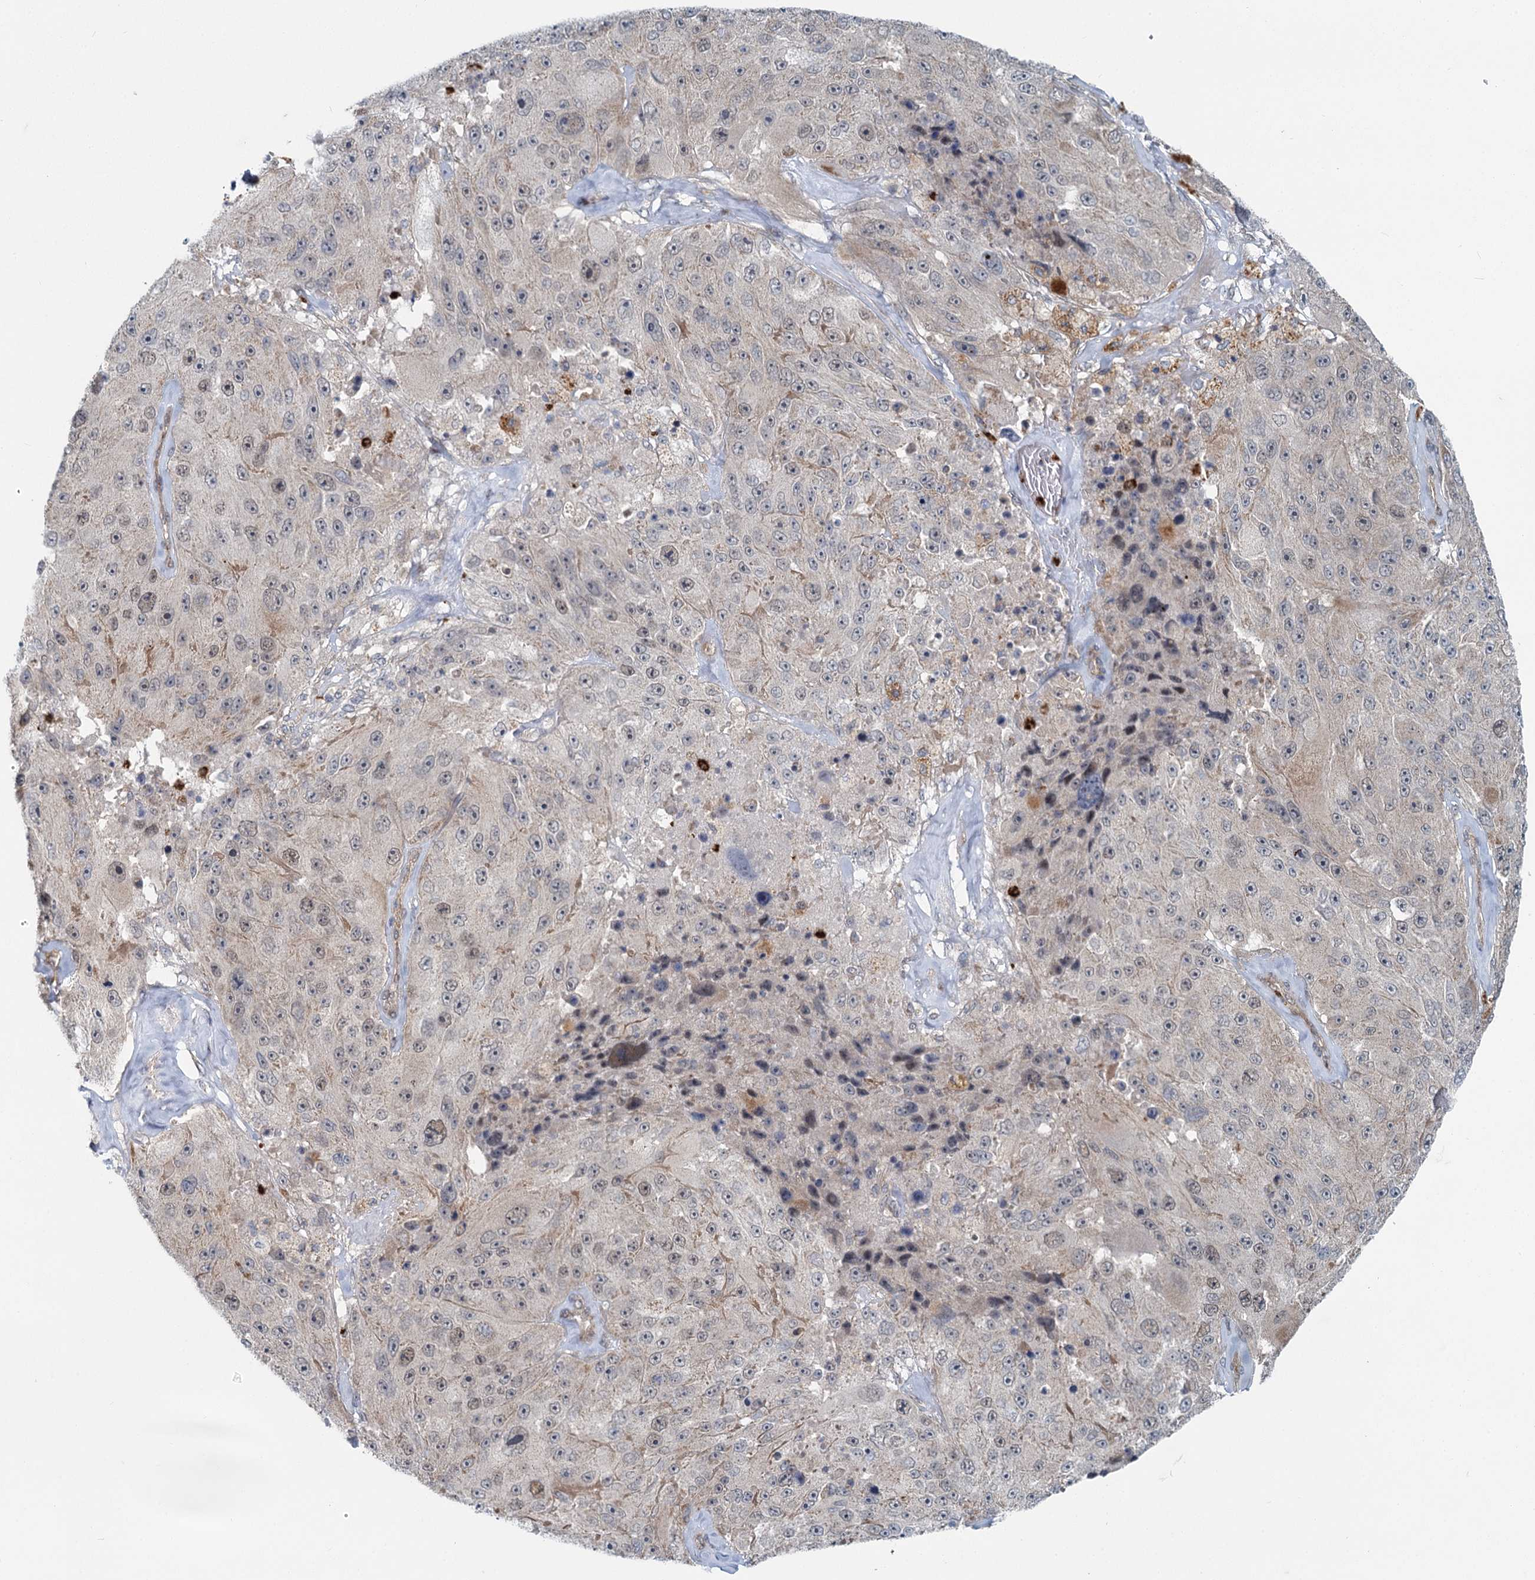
{"staining": {"intensity": "weak", "quantity": "<25%", "location": "cytoplasmic/membranous,nuclear"}, "tissue": "melanoma", "cell_type": "Tumor cells", "image_type": "cancer", "snomed": [{"axis": "morphology", "description": "Malignant melanoma, Metastatic site"}, {"axis": "topography", "description": "Lymph node"}], "caption": "Immunohistochemical staining of malignant melanoma (metastatic site) displays no significant expression in tumor cells.", "gene": "ADCY2", "patient": {"sex": "male", "age": 62}}